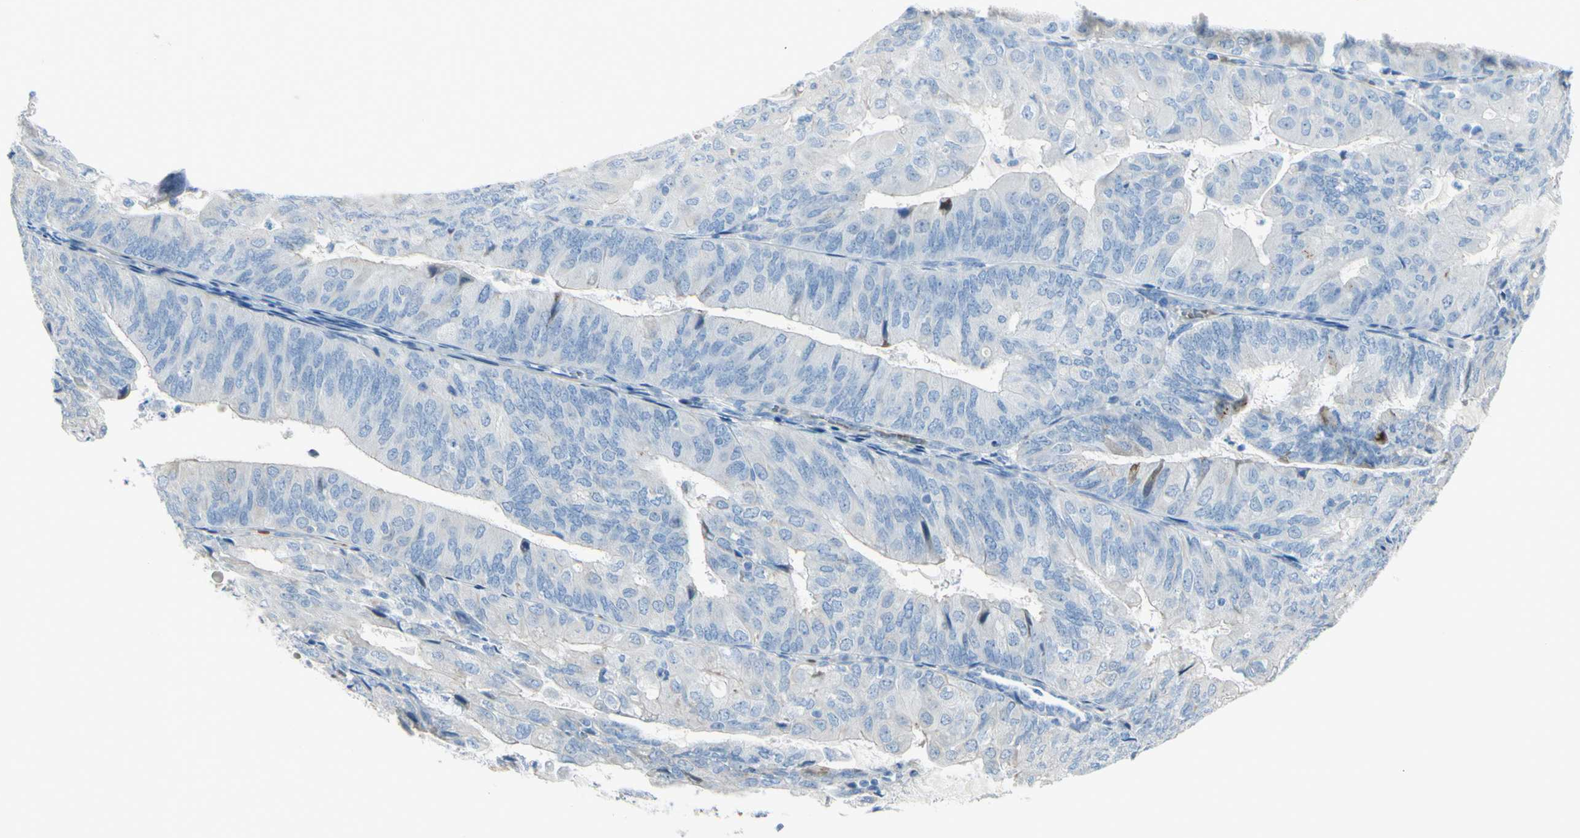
{"staining": {"intensity": "negative", "quantity": "none", "location": "none"}, "tissue": "endometrial cancer", "cell_type": "Tumor cells", "image_type": "cancer", "snomed": [{"axis": "morphology", "description": "Adenocarcinoma, NOS"}, {"axis": "topography", "description": "Endometrium"}], "caption": "Protein analysis of endometrial adenocarcinoma displays no significant expression in tumor cells.", "gene": "NCBP2L", "patient": {"sex": "female", "age": 81}}